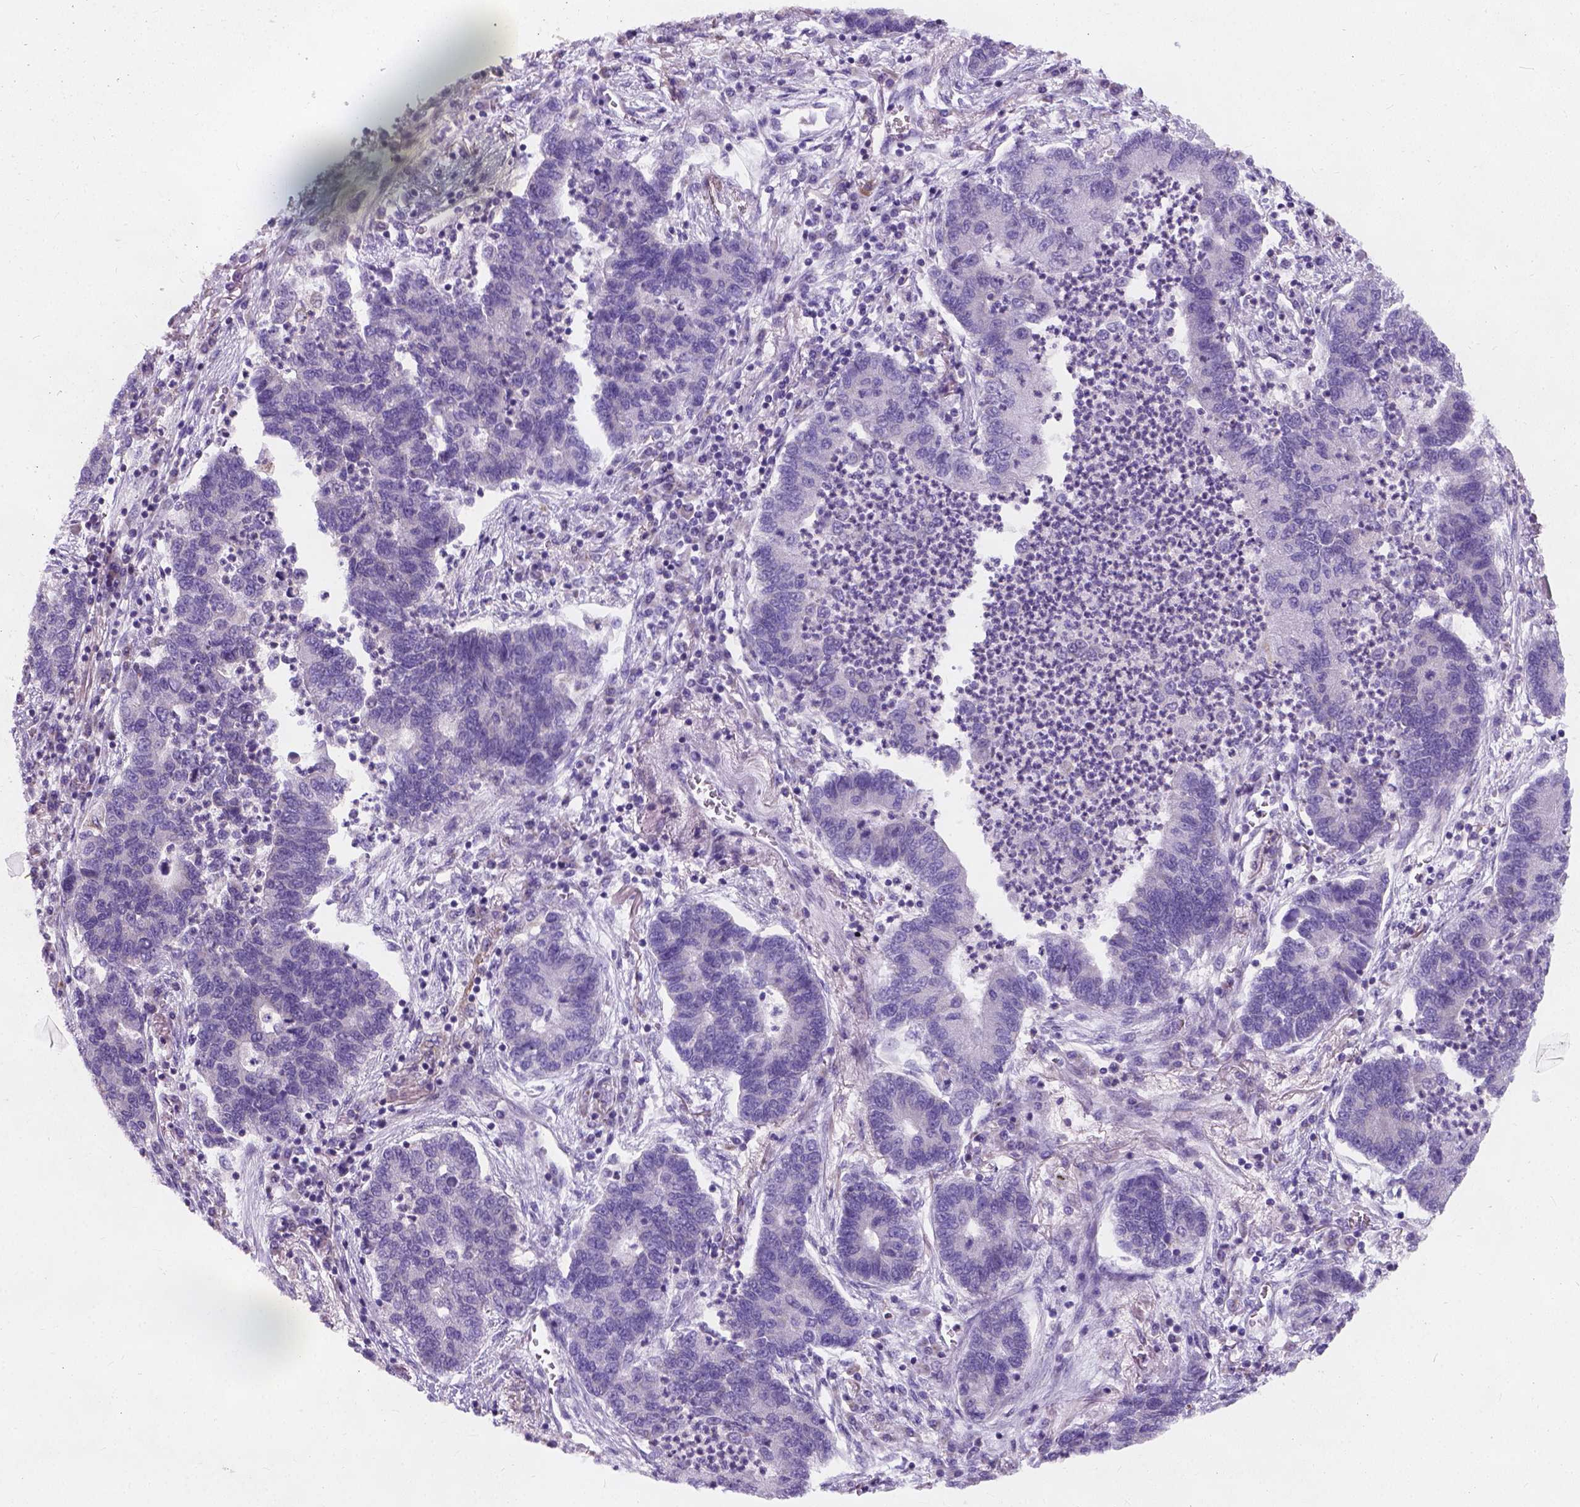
{"staining": {"intensity": "negative", "quantity": "none", "location": "none"}, "tissue": "lung cancer", "cell_type": "Tumor cells", "image_type": "cancer", "snomed": [{"axis": "morphology", "description": "Adenocarcinoma, NOS"}, {"axis": "topography", "description": "Lung"}], "caption": "Immunohistochemistry of lung adenocarcinoma exhibits no staining in tumor cells.", "gene": "CHODL", "patient": {"sex": "female", "age": 57}}